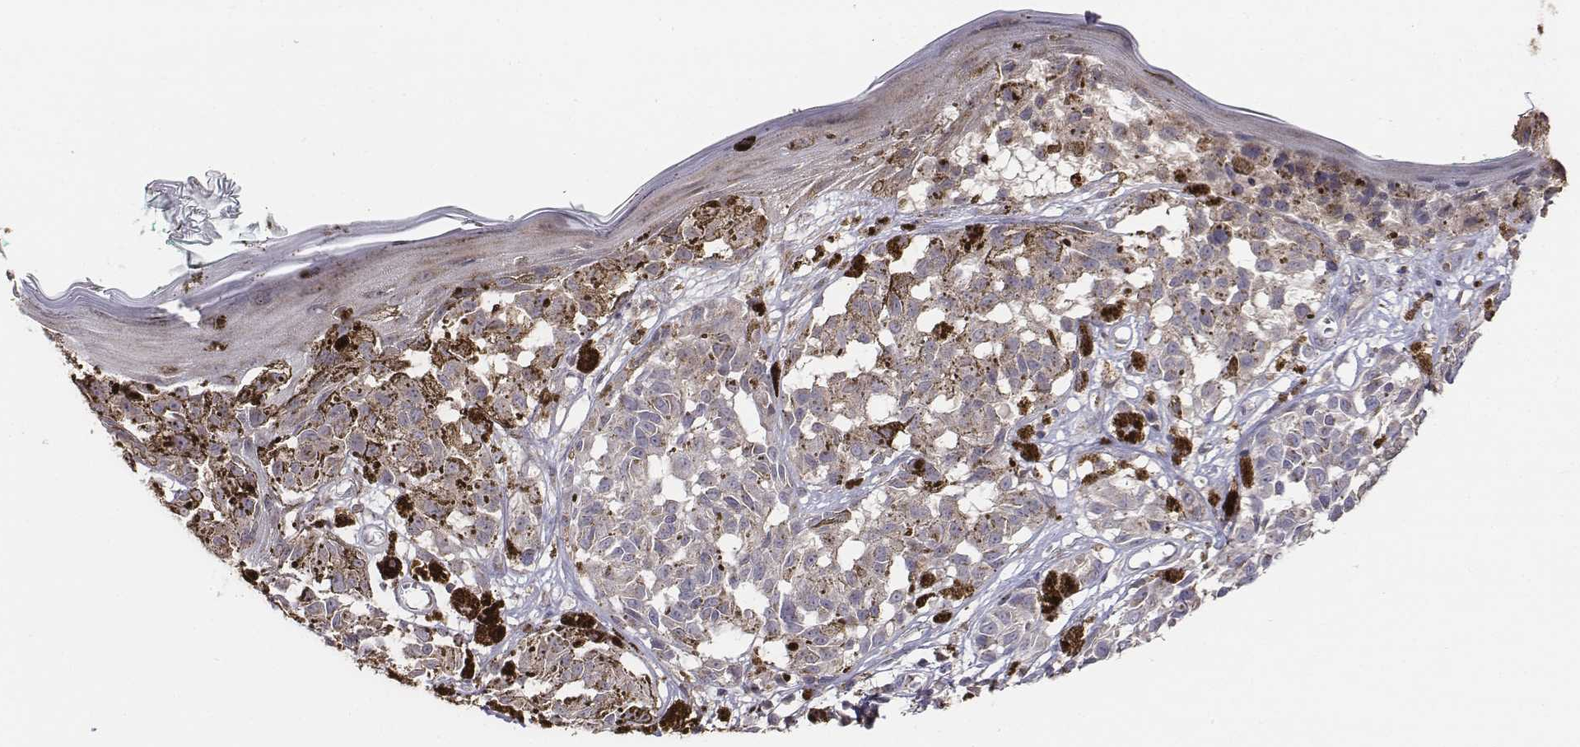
{"staining": {"intensity": "weak", "quantity": ">75%", "location": "cytoplasmic/membranous"}, "tissue": "melanoma", "cell_type": "Tumor cells", "image_type": "cancer", "snomed": [{"axis": "morphology", "description": "Malignant melanoma, NOS"}, {"axis": "topography", "description": "Skin"}], "caption": "Human malignant melanoma stained for a protein (brown) demonstrates weak cytoplasmic/membranous positive staining in about >75% of tumor cells.", "gene": "AP1B1", "patient": {"sex": "female", "age": 38}}